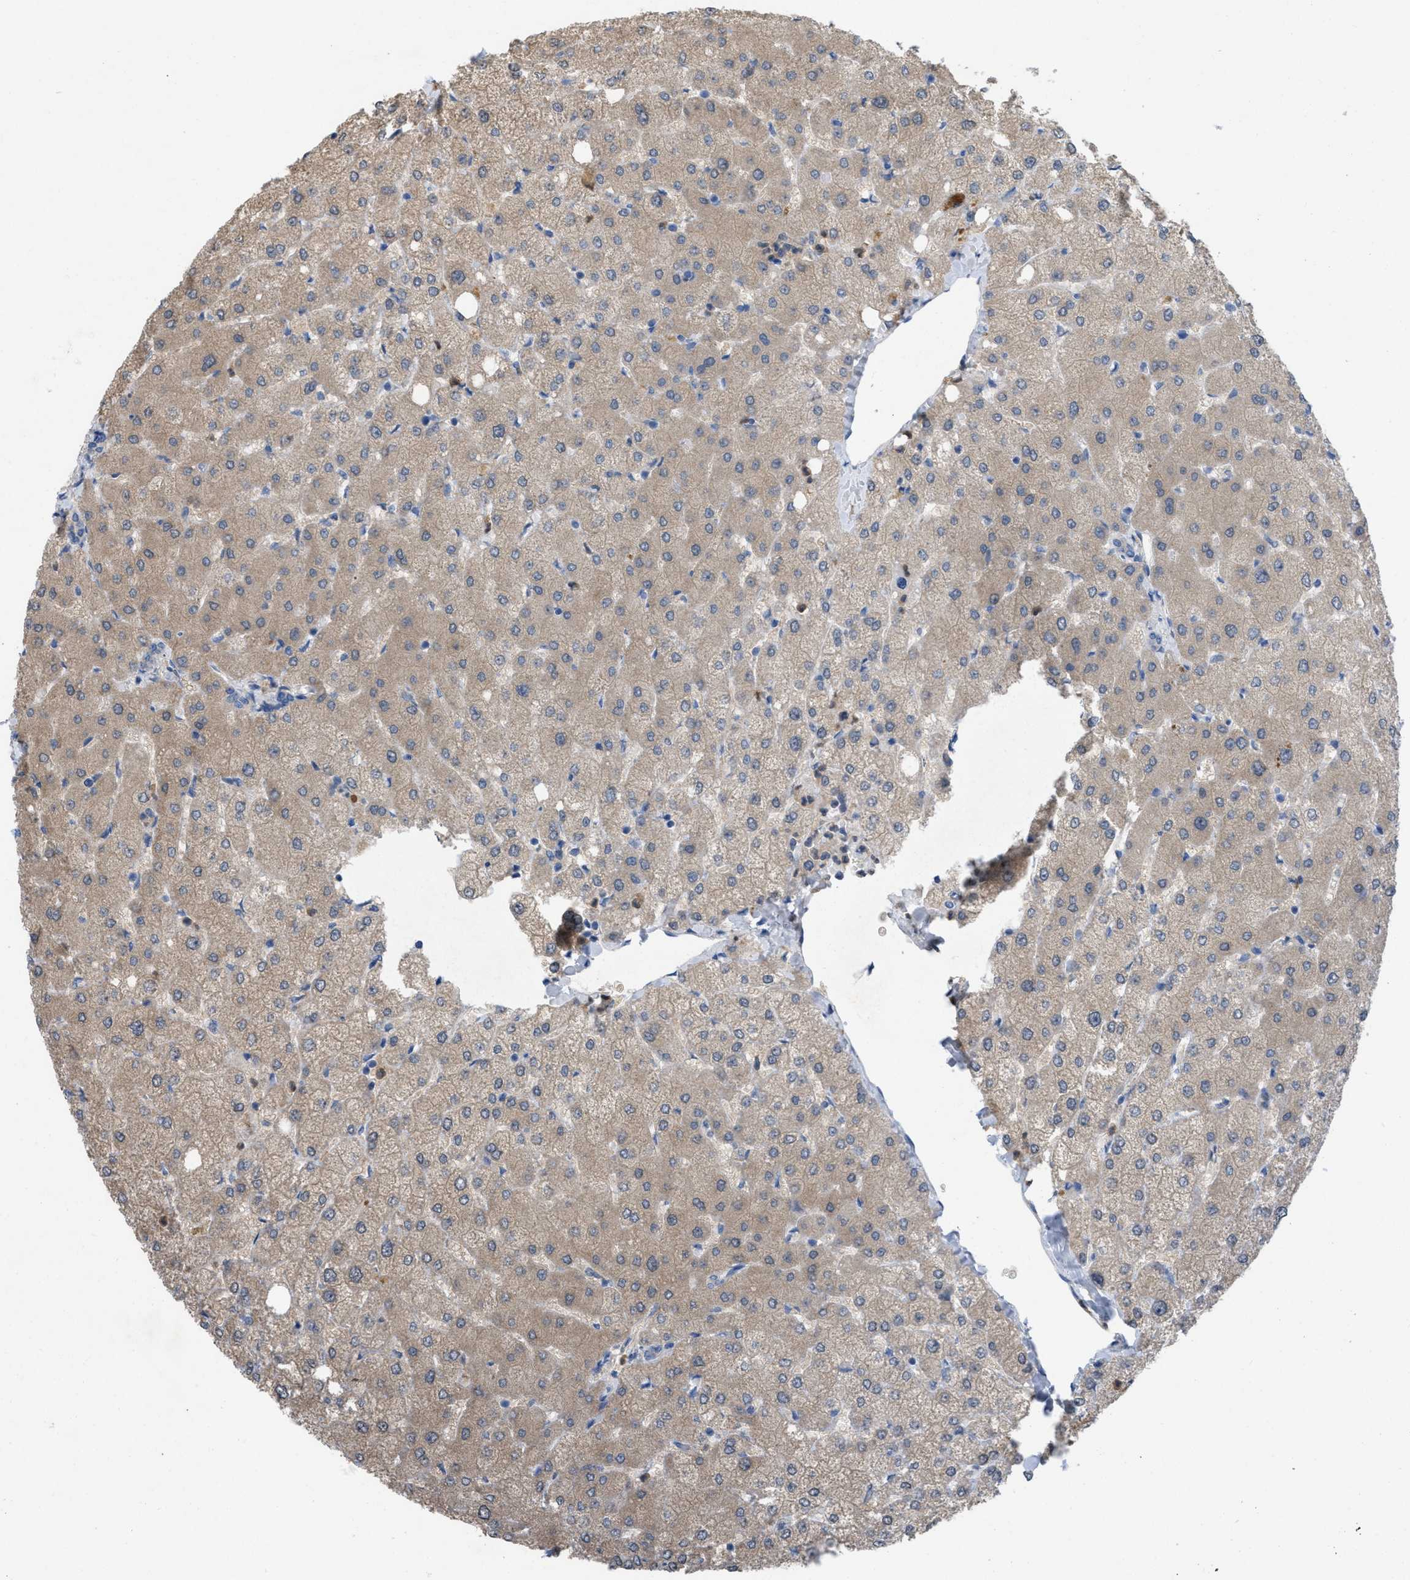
{"staining": {"intensity": "negative", "quantity": "none", "location": "none"}, "tissue": "liver", "cell_type": "Cholangiocytes", "image_type": "normal", "snomed": [{"axis": "morphology", "description": "Normal tissue, NOS"}, {"axis": "topography", "description": "Liver"}], "caption": "Immunohistochemistry (IHC) of unremarkable human liver displays no expression in cholangiocytes.", "gene": "PLPPR5", "patient": {"sex": "female", "age": 54}}